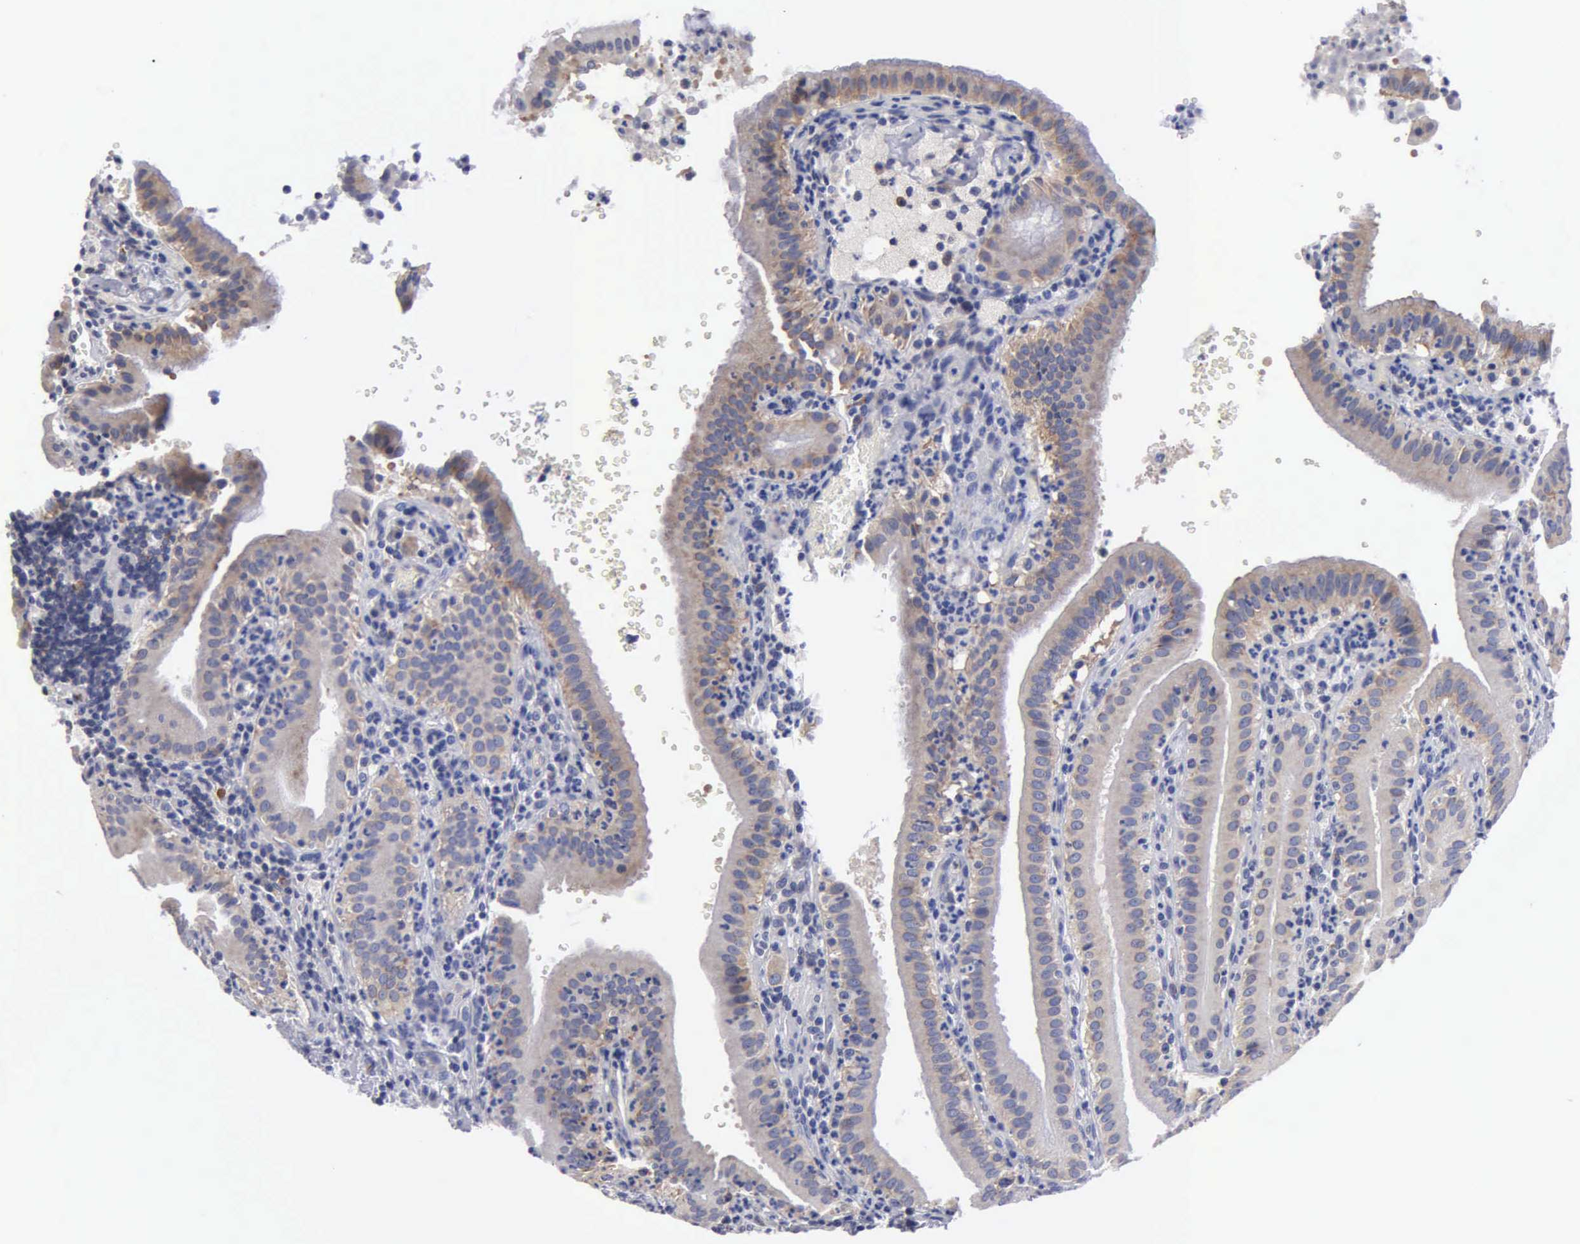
{"staining": {"intensity": "moderate", "quantity": "<25%", "location": "cytoplasmic/membranous"}, "tissue": "gallbladder", "cell_type": "Glandular cells", "image_type": "normal", "snomed": [{"axis": "morphology", "description": "Normal tissue, NOS"}, {"axis": "topography", "description": "Gallbladder"}], "caption": "The photomicrograph shows a brown stain indicating the presence of a protein in the cytoplasmic/membranous of glandular cells in gallbladder. (IHC, brightfield microscopy, high magnification).", "gene": "TXLNG", "patient": {"sex": "male", "age": 59}}